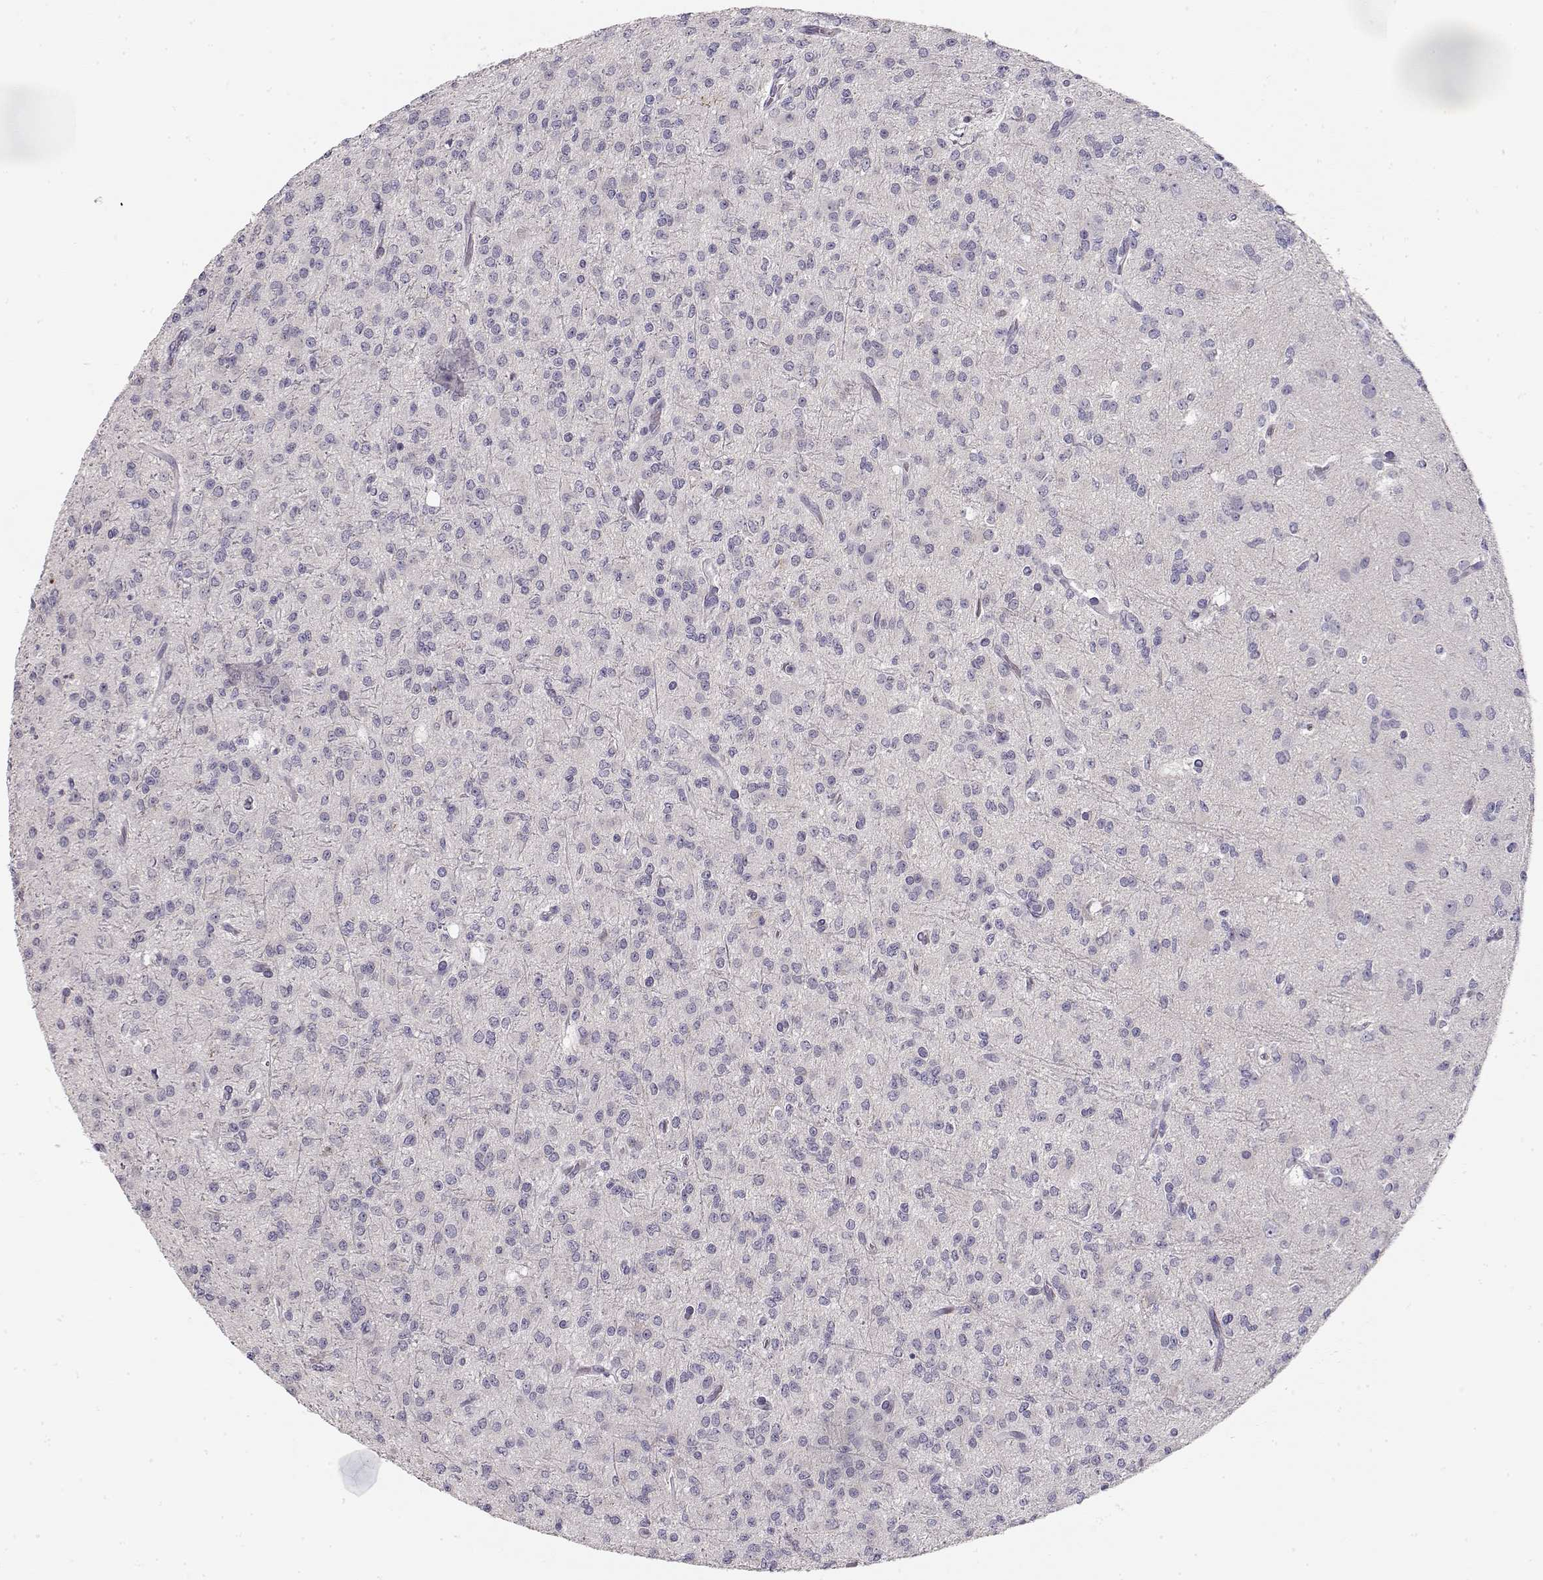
{"staining": {"intensity": "negative", "quantity": "none", "location": "none"}, "tissue": "glioma", "cell_type": "Tumor cells", "image_type": "cancer", "snomed": [{"axis": "morphology", "description": "Glioma, malignant, Low grade"}, {"axis": "topography", "description": "Brain"}], "caption": "This is an immunohistochemistry (IHC) micrograph of human glioma. There is no staining in tumor cells.", "gene": "TTC26", "patient": {"sex": "male", "age": 27}}